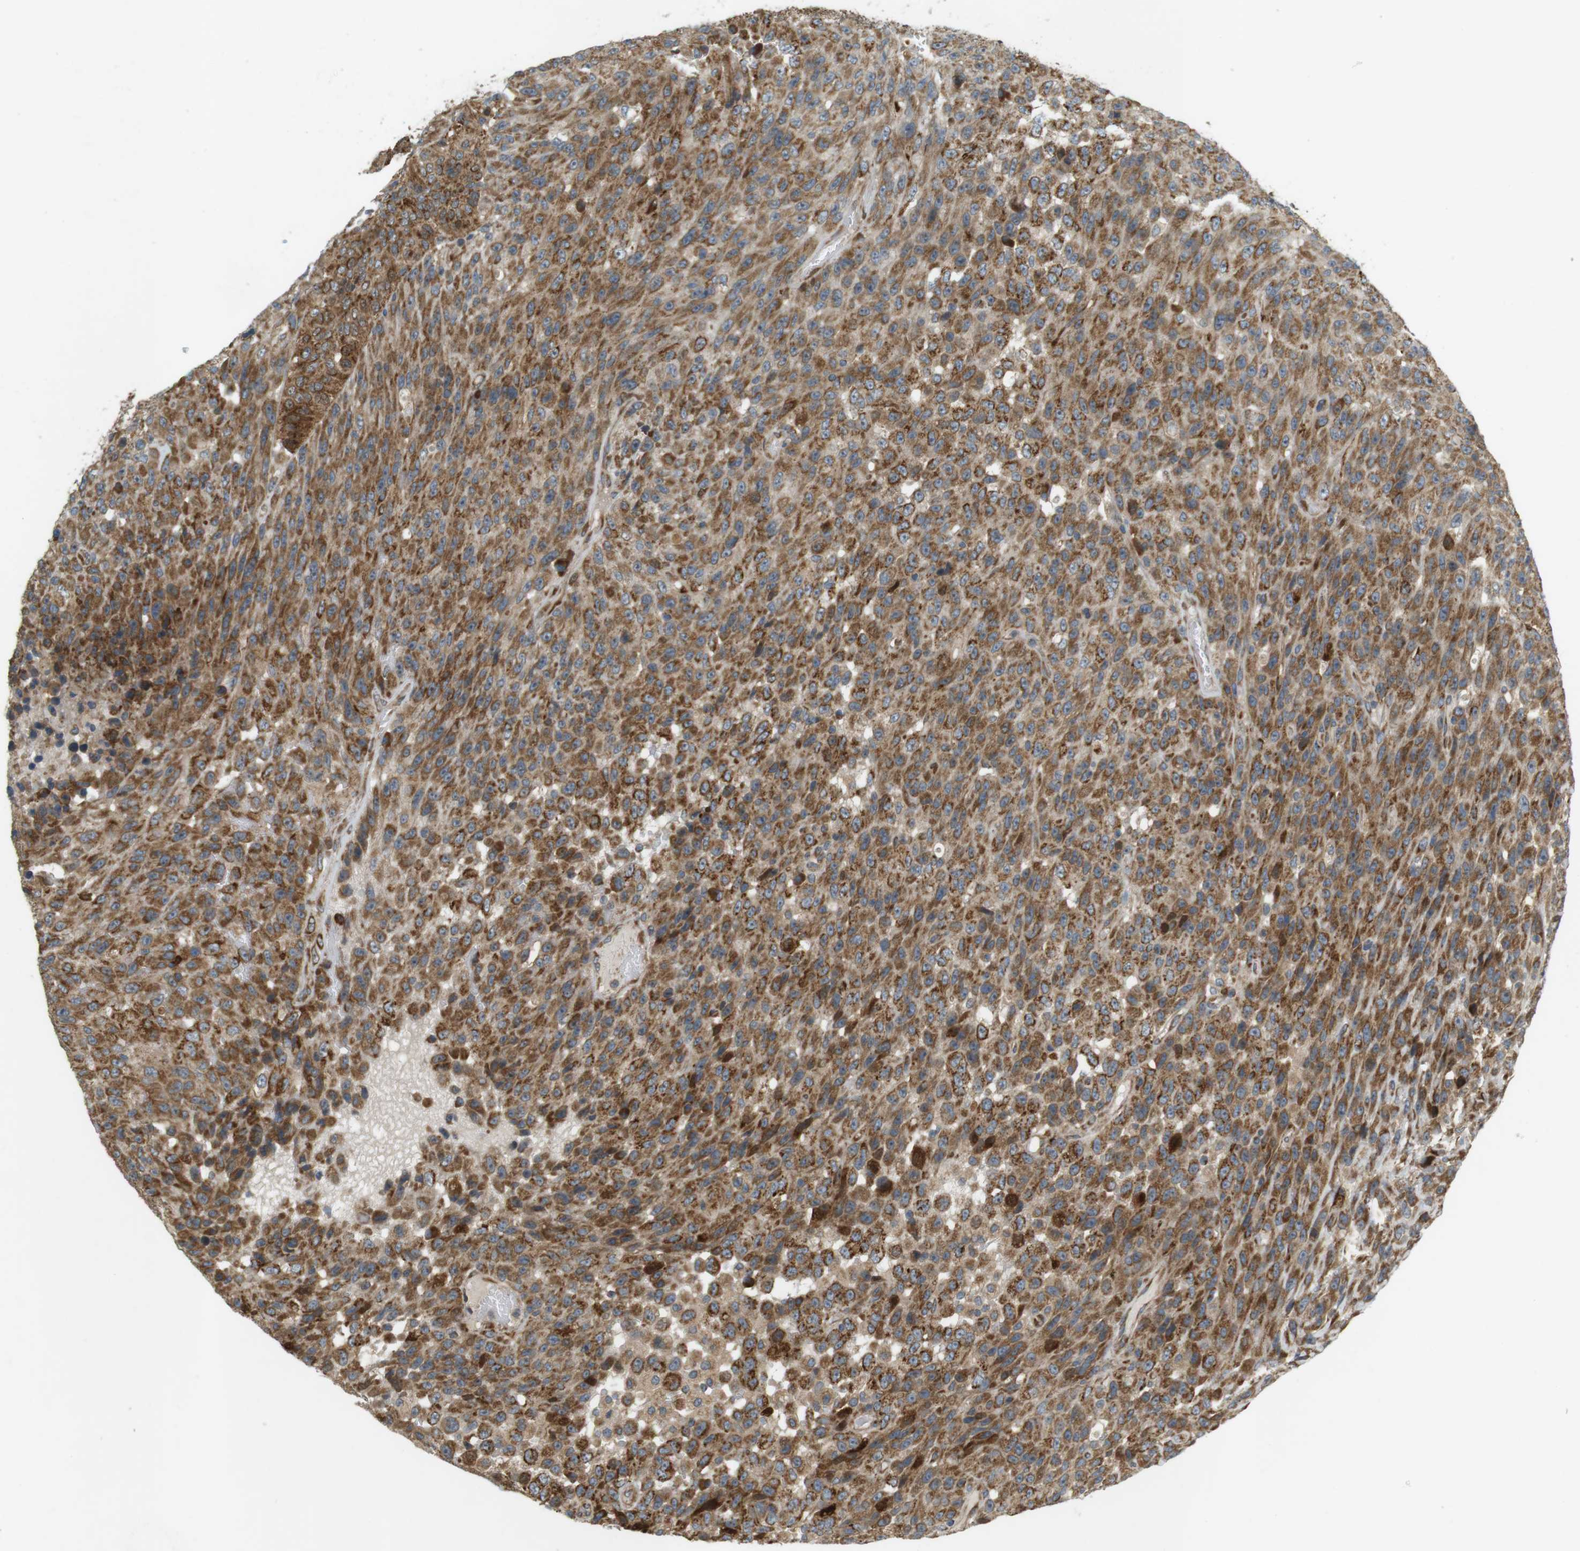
{"staining": {"intensity": "moderate", "quantity": ">75%", "location": "cytoplasmic/membranous"}, "tissue": "urothelial cancer", "cell_type": "Tumor cells", "image_type": "cancer", "snomed": [{"axis": "morphology", "description": "Urothelial carcinoma, High grade"}, {"axis": "topography", "description": "Urinary bladder"}], "caption": "A brown stain shows moderate cytoplasmic/membranous staining of a protein in human urothelial cancer tumor cells.", "gene": "SLC41A1", "patient": {"sex": "male", "age": 66}}